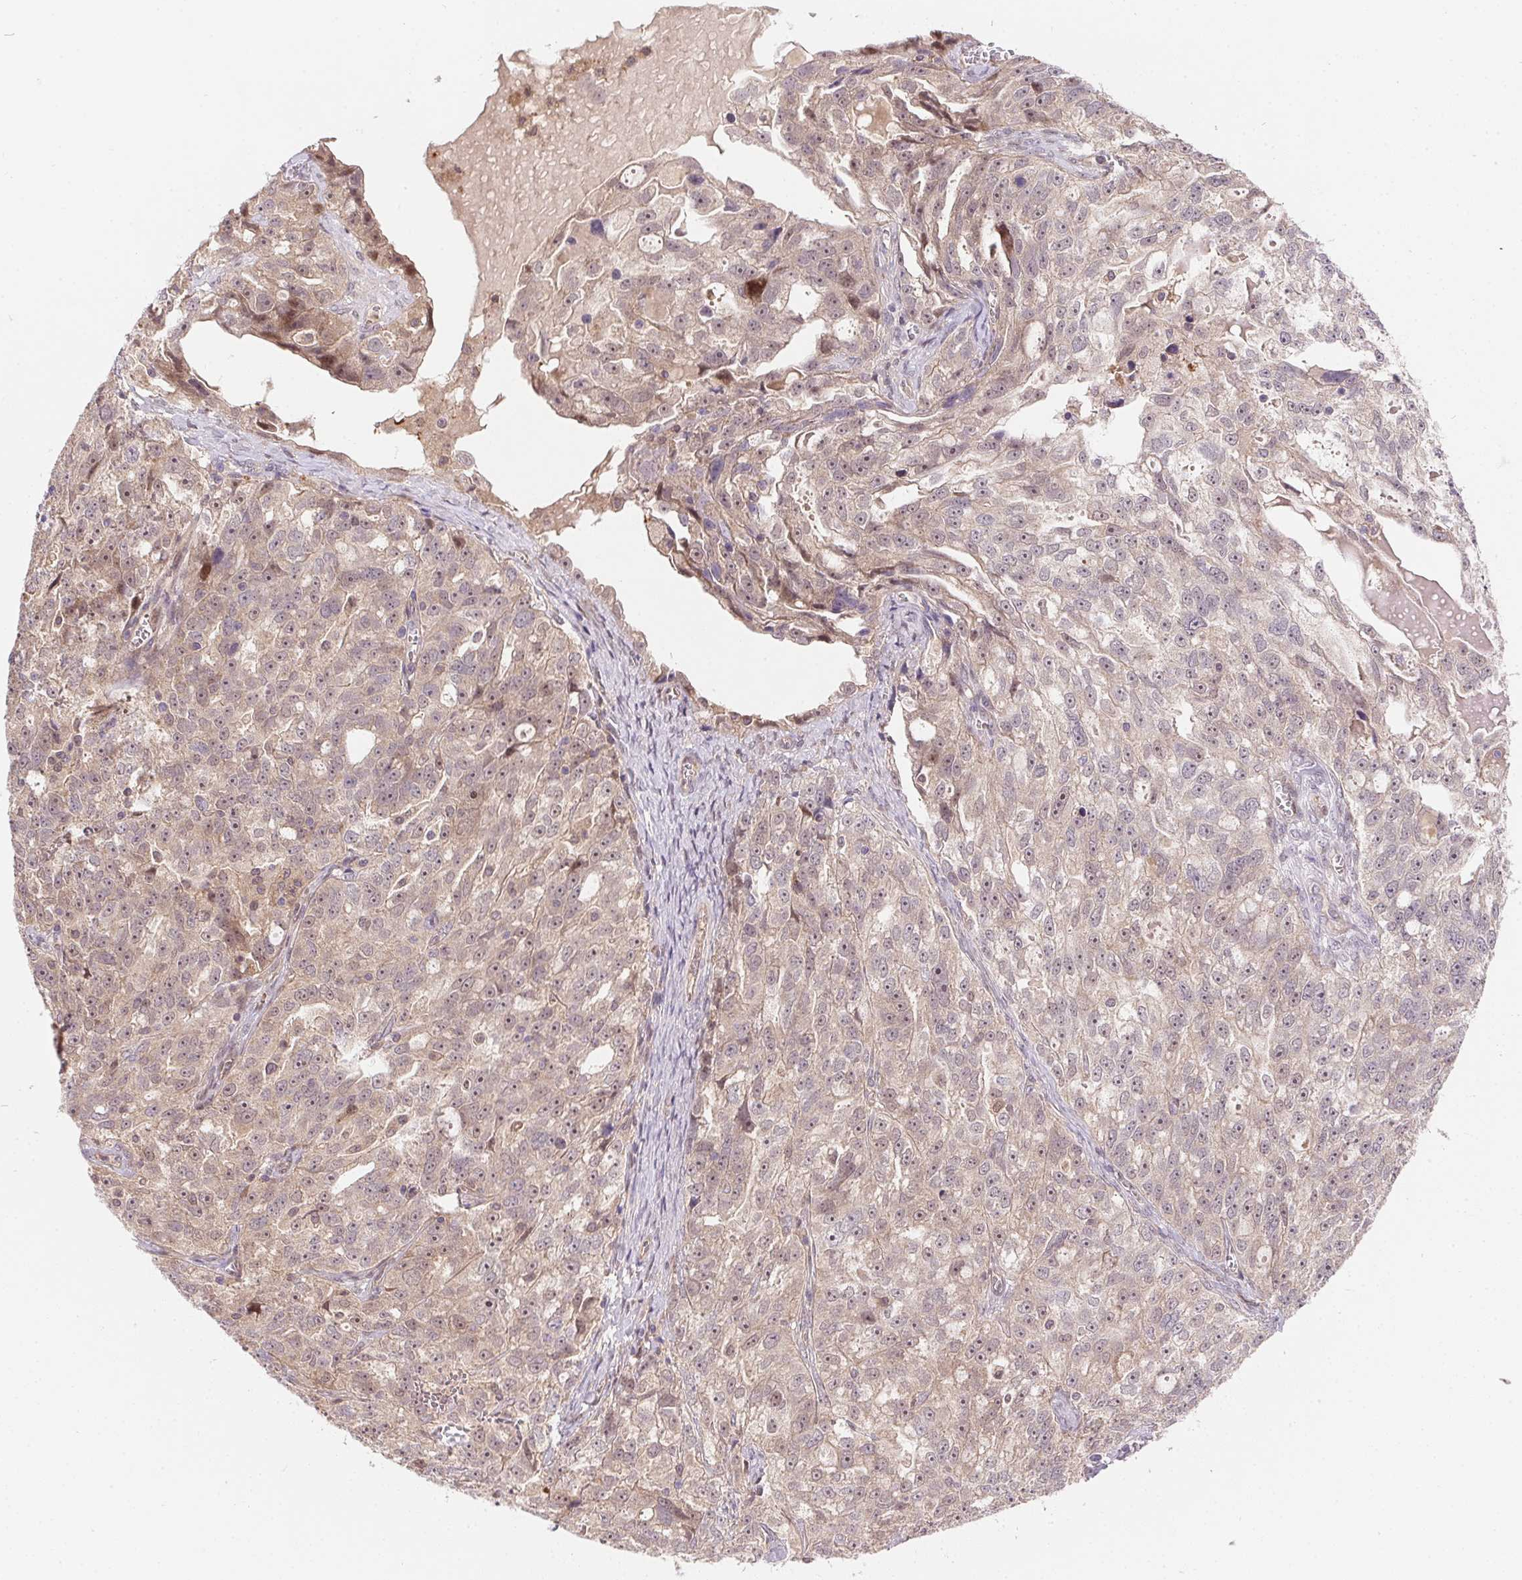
{"staining": {"intensity": "weak", "quantity": ">75%", "location": "cytoplasmic/membranous,nuclear"}, "tissue": "ovarian cancer", "cell_type": "Tumor cells", "image_type": "cancer", "snomed": [{"axis": "morphology", "description": "Cystadenocarcinoma, serous, NOS"}, {"axis": "topography", "description": "Ovary"}], "caption": "Protein staining of ovarian cancer tissue shows weak cytoplasmic/membranous and nuclear expression in approximately >75% of tumor cells.", "gene": "NUDT16", "patient": {"sex": "female", "age": 51}}